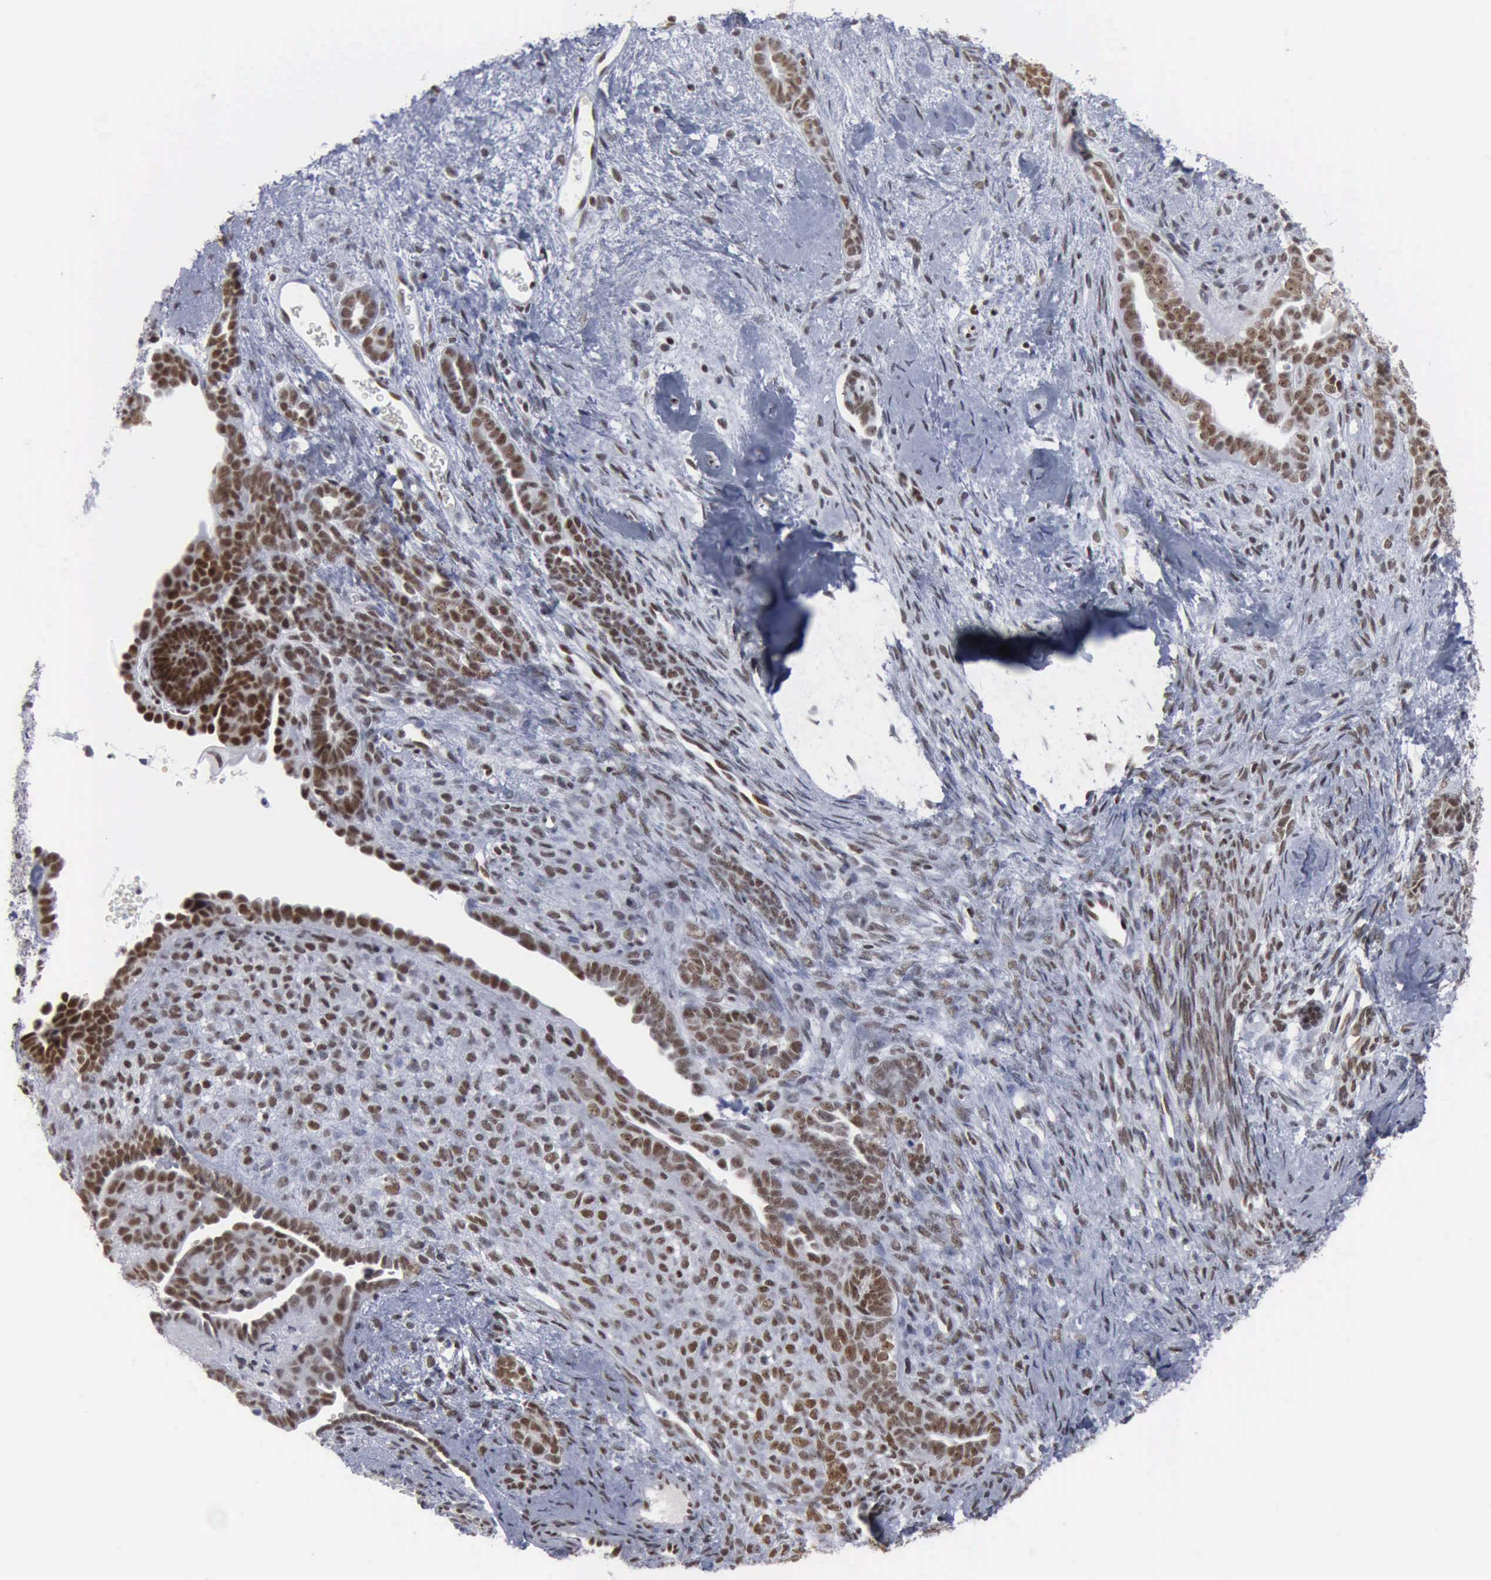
{"staining": {"intensity": "moderate", "quantity": "25%-75%", "location": "nuclear"}, "tissue": "endometrial cancer", "cell_type": "Tumor cells", "image_type": "cancer", "snomed": [{"axis": "morphology", "description": "Neoplasm, malignant, NOS"}, {"axis": "topography", "description": "Endometrium"}], "caption": "Tumor cells exhibit medium levels of moderate nuclear positivity in approximately 25%-75% of cells in endometrial cancer (neoplasm (malignant)).", "gene": "XPA", "patient": {"sex": "female", "age": 74}}